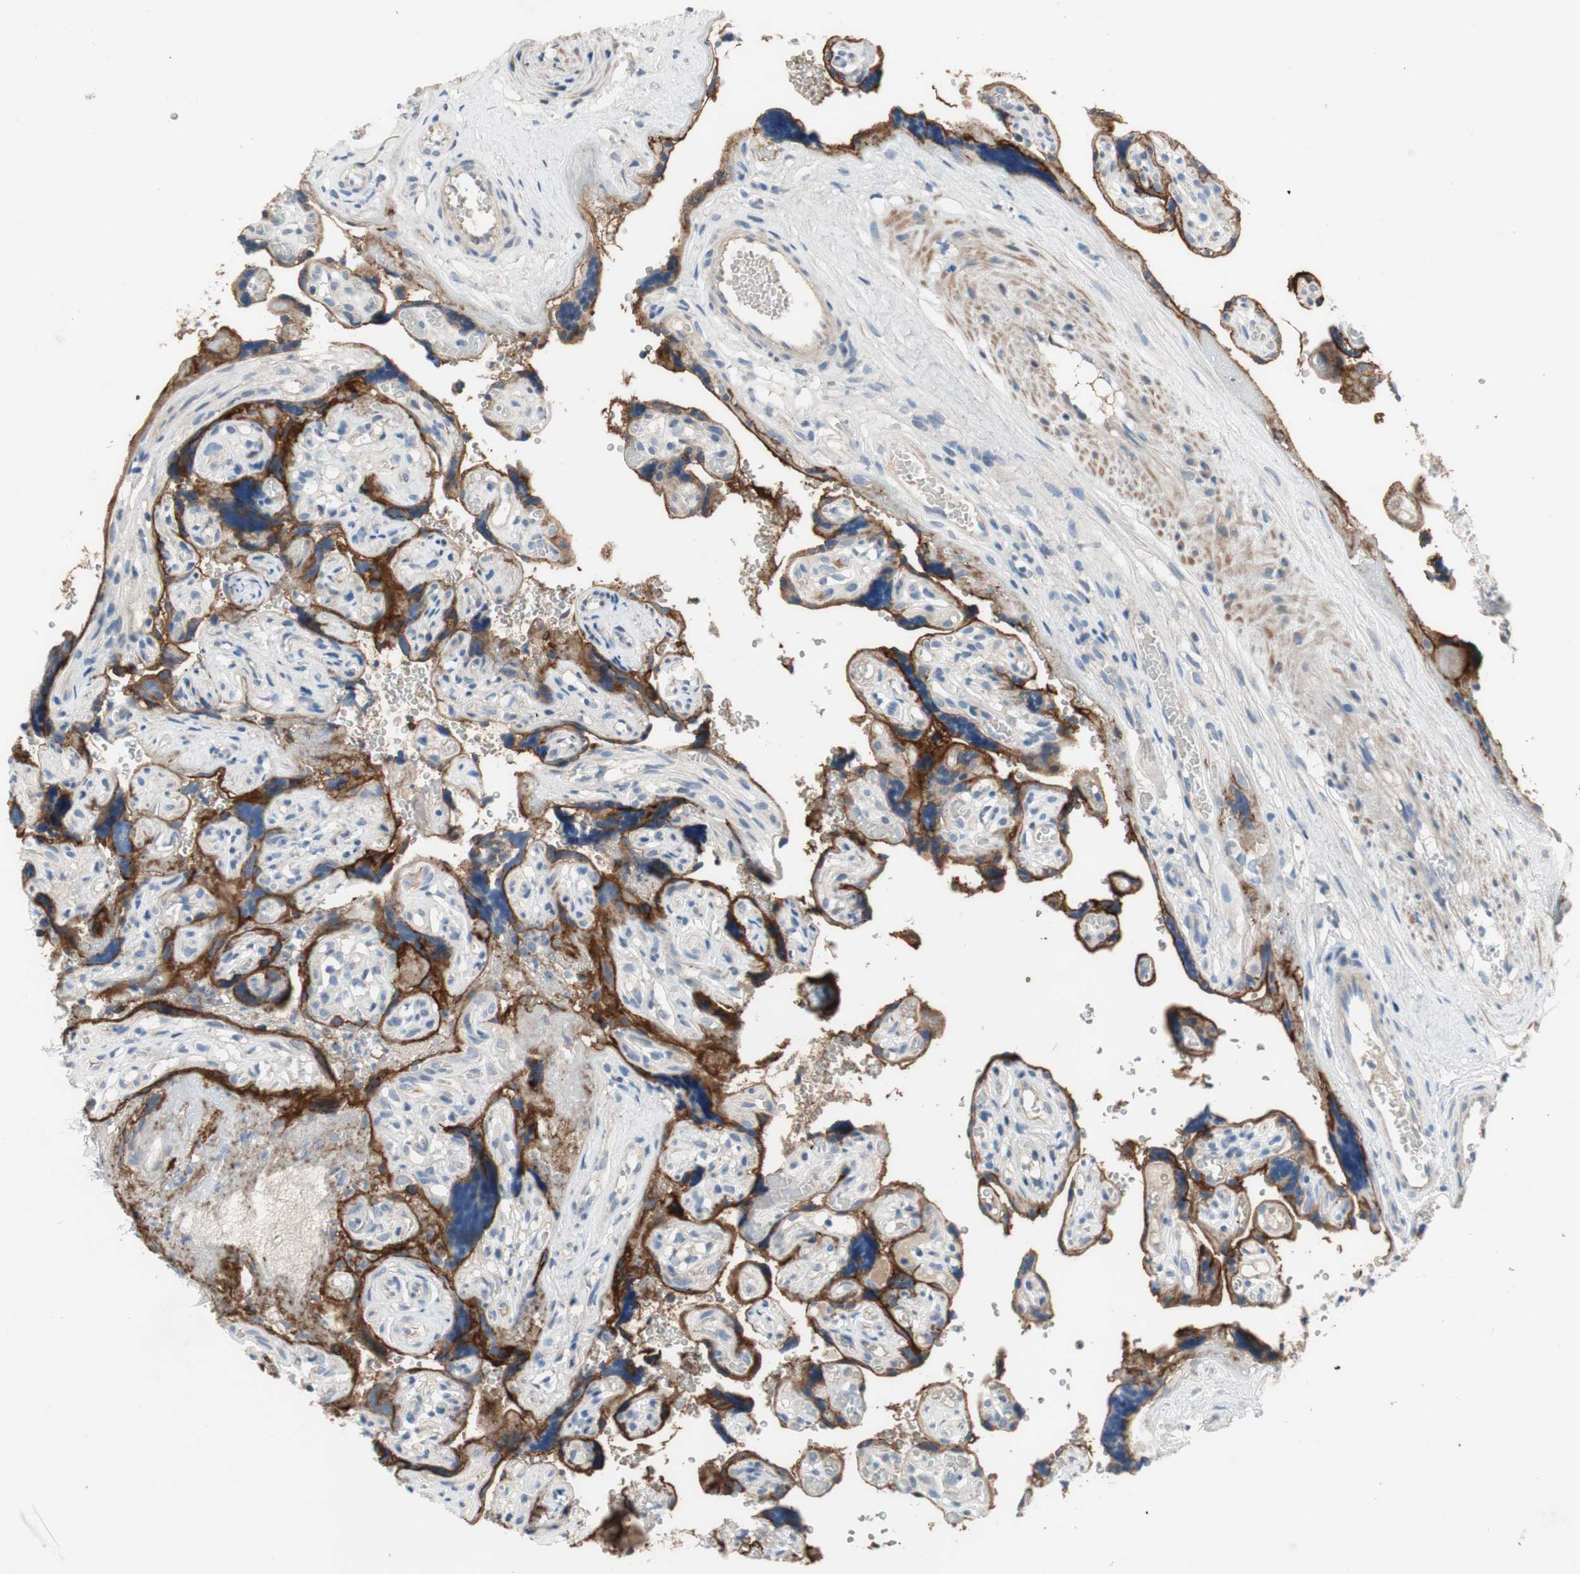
{"staining": {"intensity": "moderate", "quantity": ">75%", "location": "cytoplasmic/membranous"}, "tissue": "placenta", "cell_type": "Trophoblastic cells", "image_type": "normal", "snomed": [{"axis": "morphology", "description": "Normal tissue, NOS"}, {"axis": "topography", "description": "Placenta"}], "caption": "Immunohistochemical staining of benign placenta reveals >75% levels of moderate cytoplasmic/membranous protein expression in approximately >75% of trophoblastic cells. The staining was performed using DAB (3,3'-diaminobenzidine) to visualize the protein expression in brown, while the nuclei were stained in blue with hematoxylin (Magnification: 20x).", "gene": "TACR3", "patient": {"sex": "female", "age": 30}}